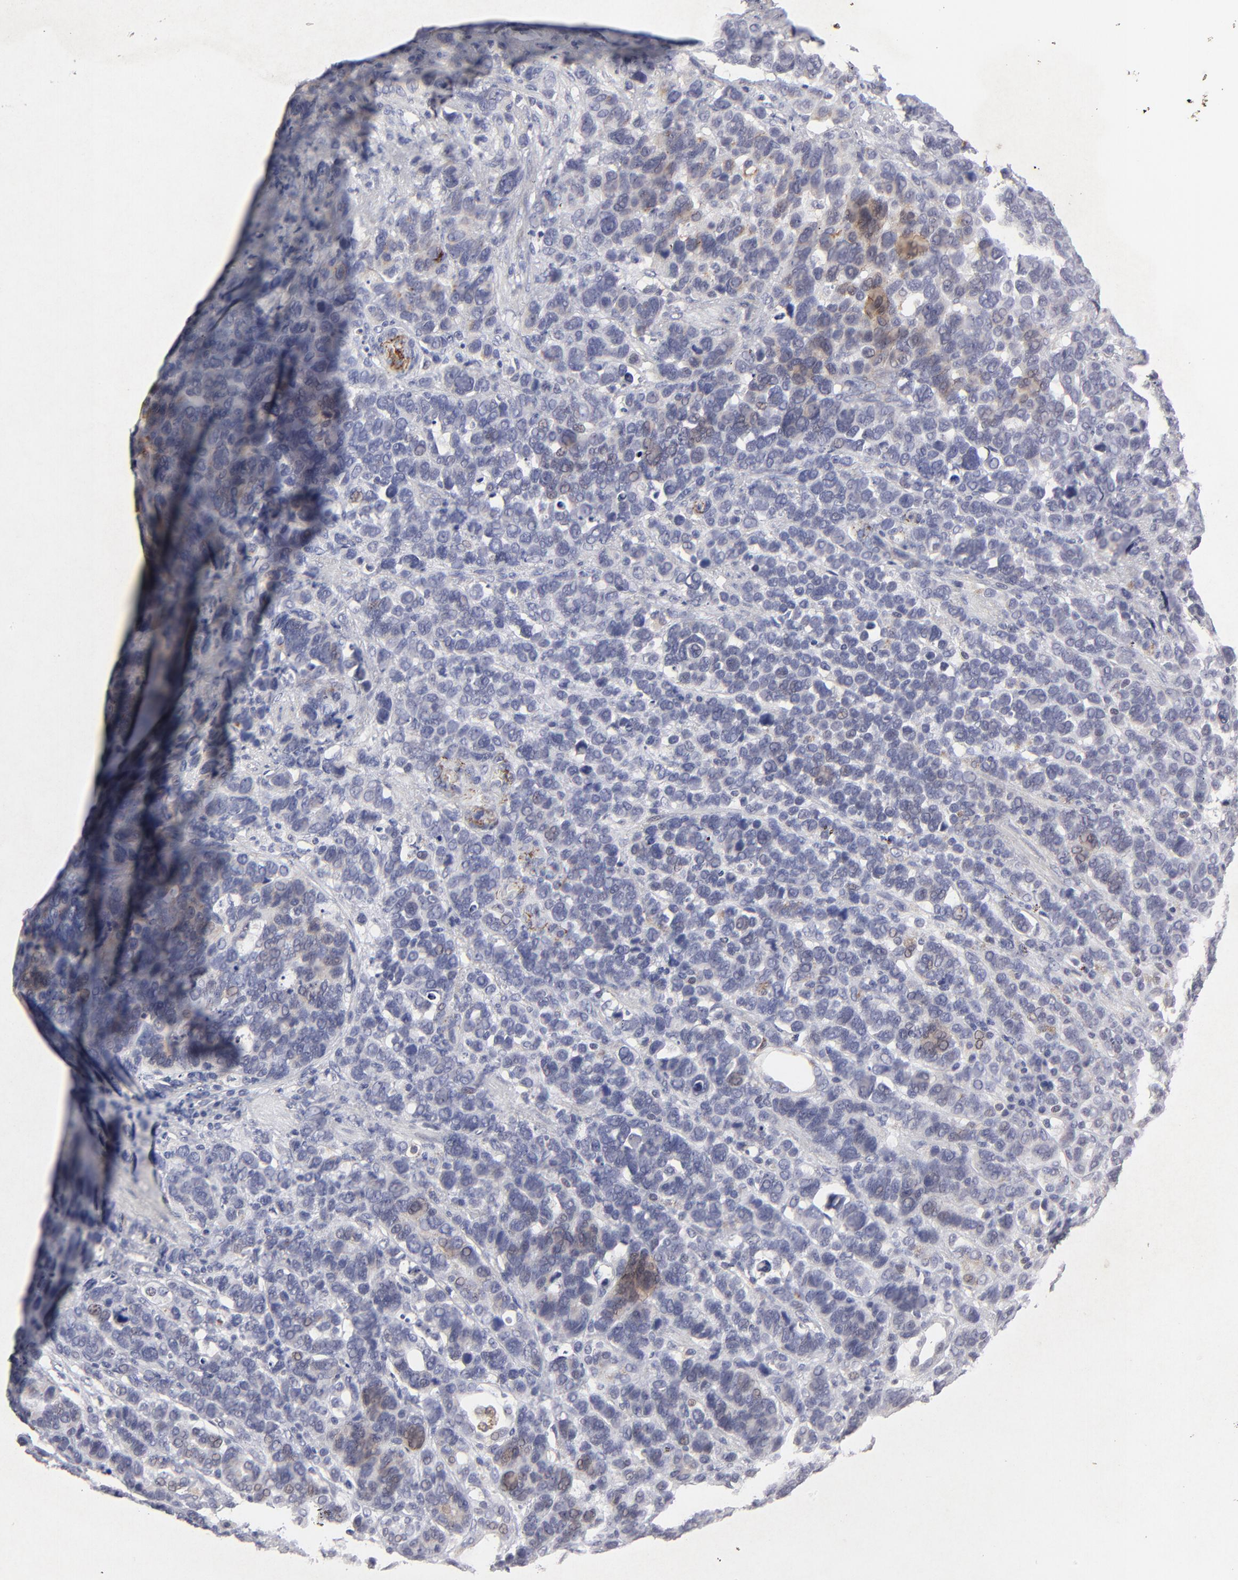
{"staining": {"intensity": "negative", "quantity": "none", "location": "none"}, "tissue": "stomach cancer", "cell_type": "Tumor cells", "image_type": "cancer", "snomed": [{"axis": "morphology", "description": "Adenocarcinoma, NOS"}, {"axis": "topography", "description": "Stomach, upper"}], "caption": "DAB (3,3'-diaminobenzidine) immunohistochemical staining of stomach cancer (adenocarcinoma) exhibits no significant expression in tumor cells. (Immunohistochemistry (ihc), brightfield microscopy, high magnification).", "gene": "GPM6B", "patient": {"sex": "male", "age": 71}}